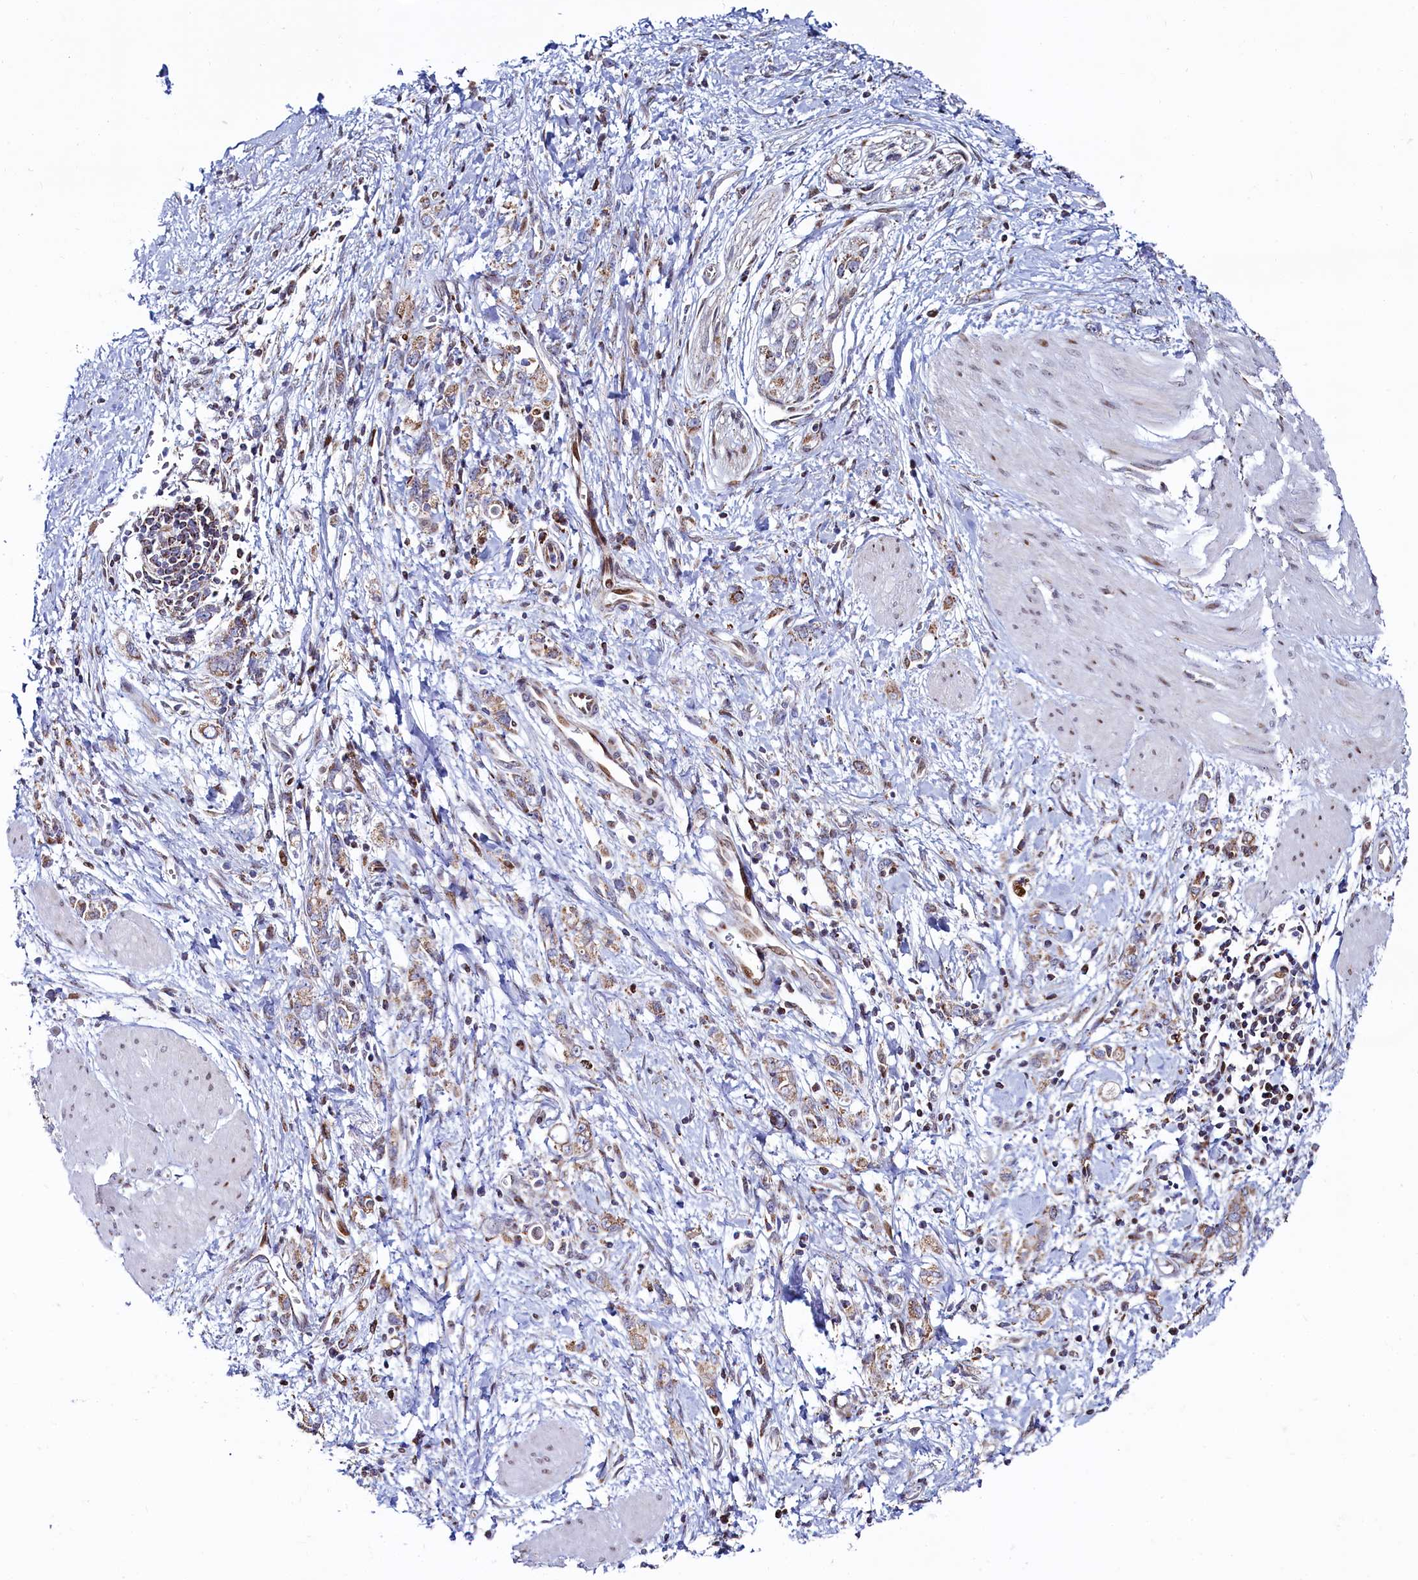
{"staining": {"intensity": "weak", "quantity": "25%-75%", "location": "cytoplasmic/membranous"}, "tissue": "stomach cancer", "cell_type": "Tumor cells", "image_type": "cancer", "snomed": [{"axis": "morphology", "description": "Adenocarcinoma, NOS"}, {"axis": "topography", "description": "Stomach"}], "caption": "A low amount of weak cytoplasmic/membranous expression is appreciated in about 25%-75% of tumor cells in adenocarcinoma (stomach) tissue.", "gene": "HDGFL3", "patient": {"sex": "female", "age": 76}}